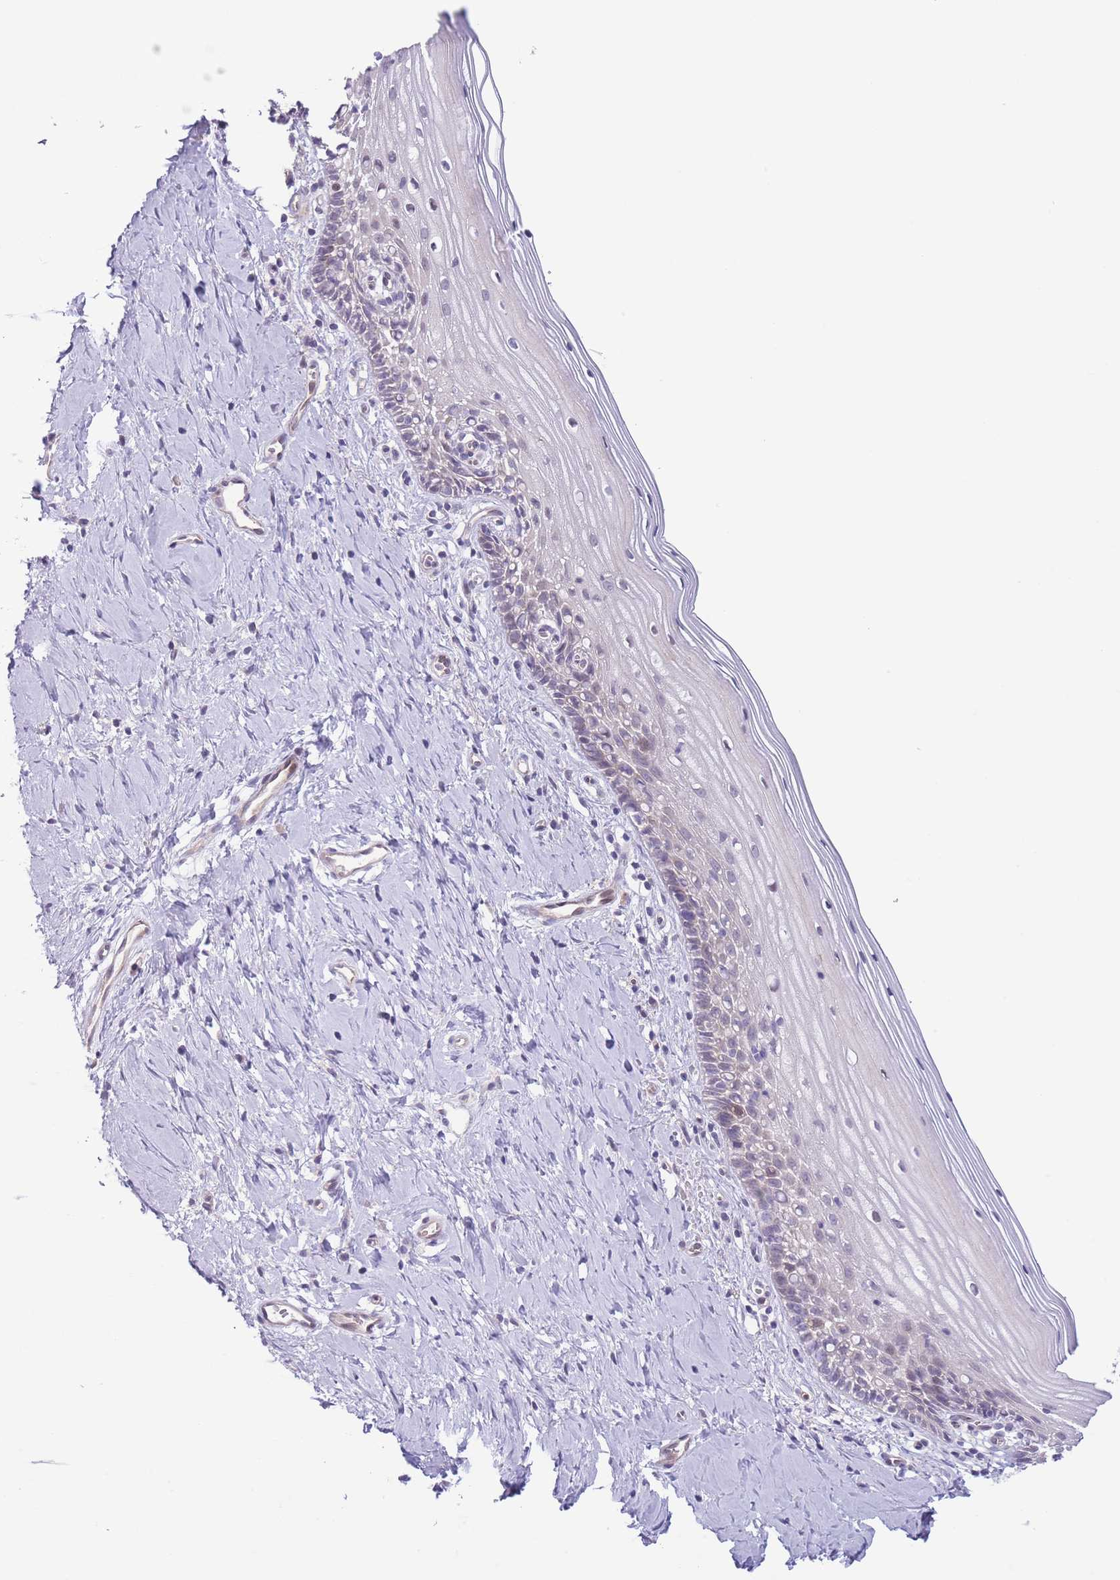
{"staining": {"intensity": "moderate", "quantity": "<25%", "location": "cytoplasmic/membranous"}, "tissue": "cervix", "cell_type": "Glandular cells", "image_type": "normal", "snomed": [{"axis": "morphology", "description": "Normal tissue, NOS"}, {"axis": "topography", "description": "Cervix"}], "caption": "Immunohistochemistry (IHC) histopathology image of benign human cervix stained for a protein (brown), which displays low levels of moderate cytoplasmic/membranous expression in approximately <25% of glandular cells.", "gene": "C9orf152", "patient": {"sex": "female", "age": 44}}